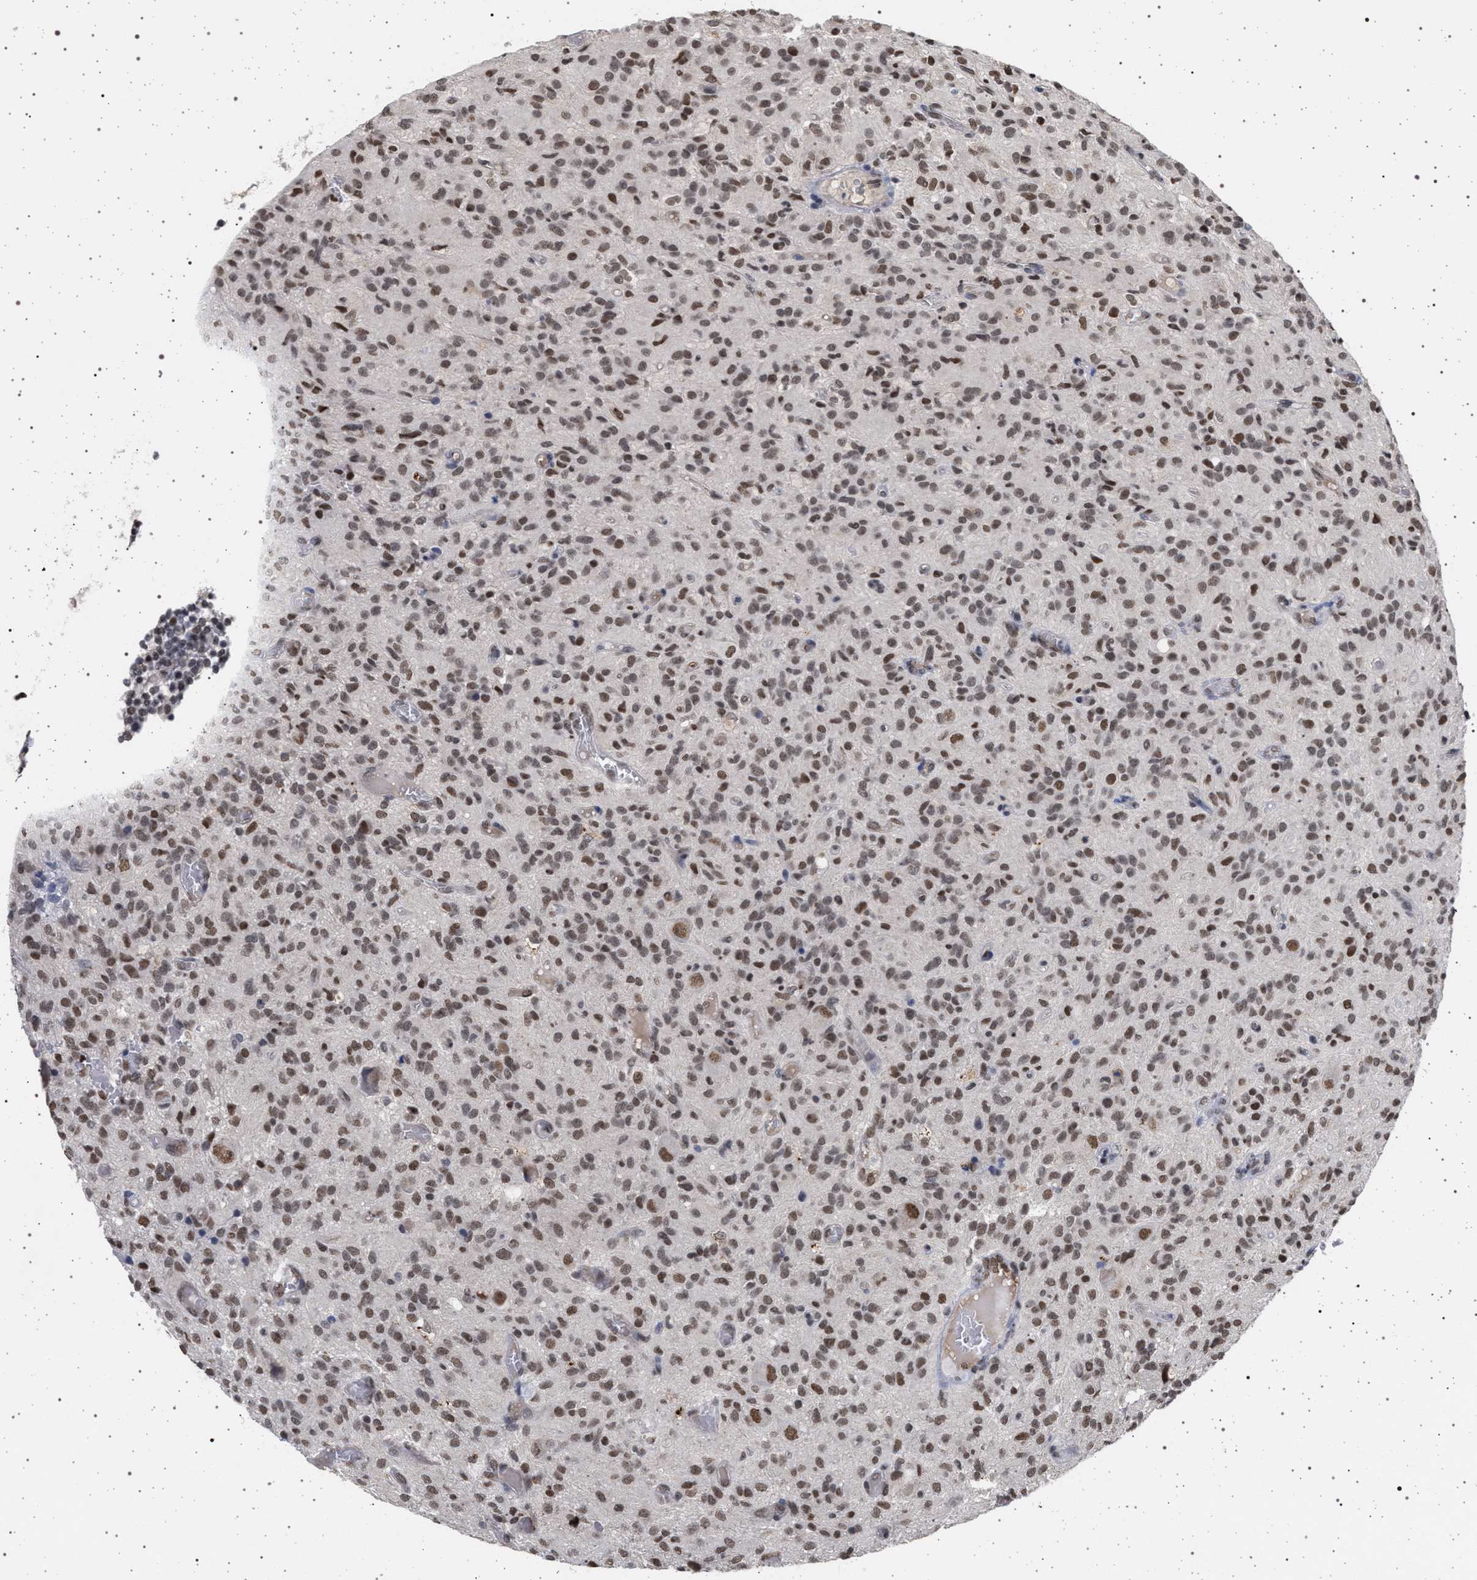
{"staining": {"intensity": "moderate", "quantity": ">75%", "location": "nuclear"}, "tissue": "glioma", "cell_type": "Tumor cells", "image_type": "cancer", "snomed": [{"axis": "morphology", "description": "Glioma, malignant, High grade"}, {"axis": "topography", "description": "Brain"}], "caption": "This is an image of immunohistochemistry staining of malignant glioma (high-grade), which shows moderate positivity in the nuclear of tumor cells.", "gene": "PHF12", "patient": {"sex": "female", "age": 59}}